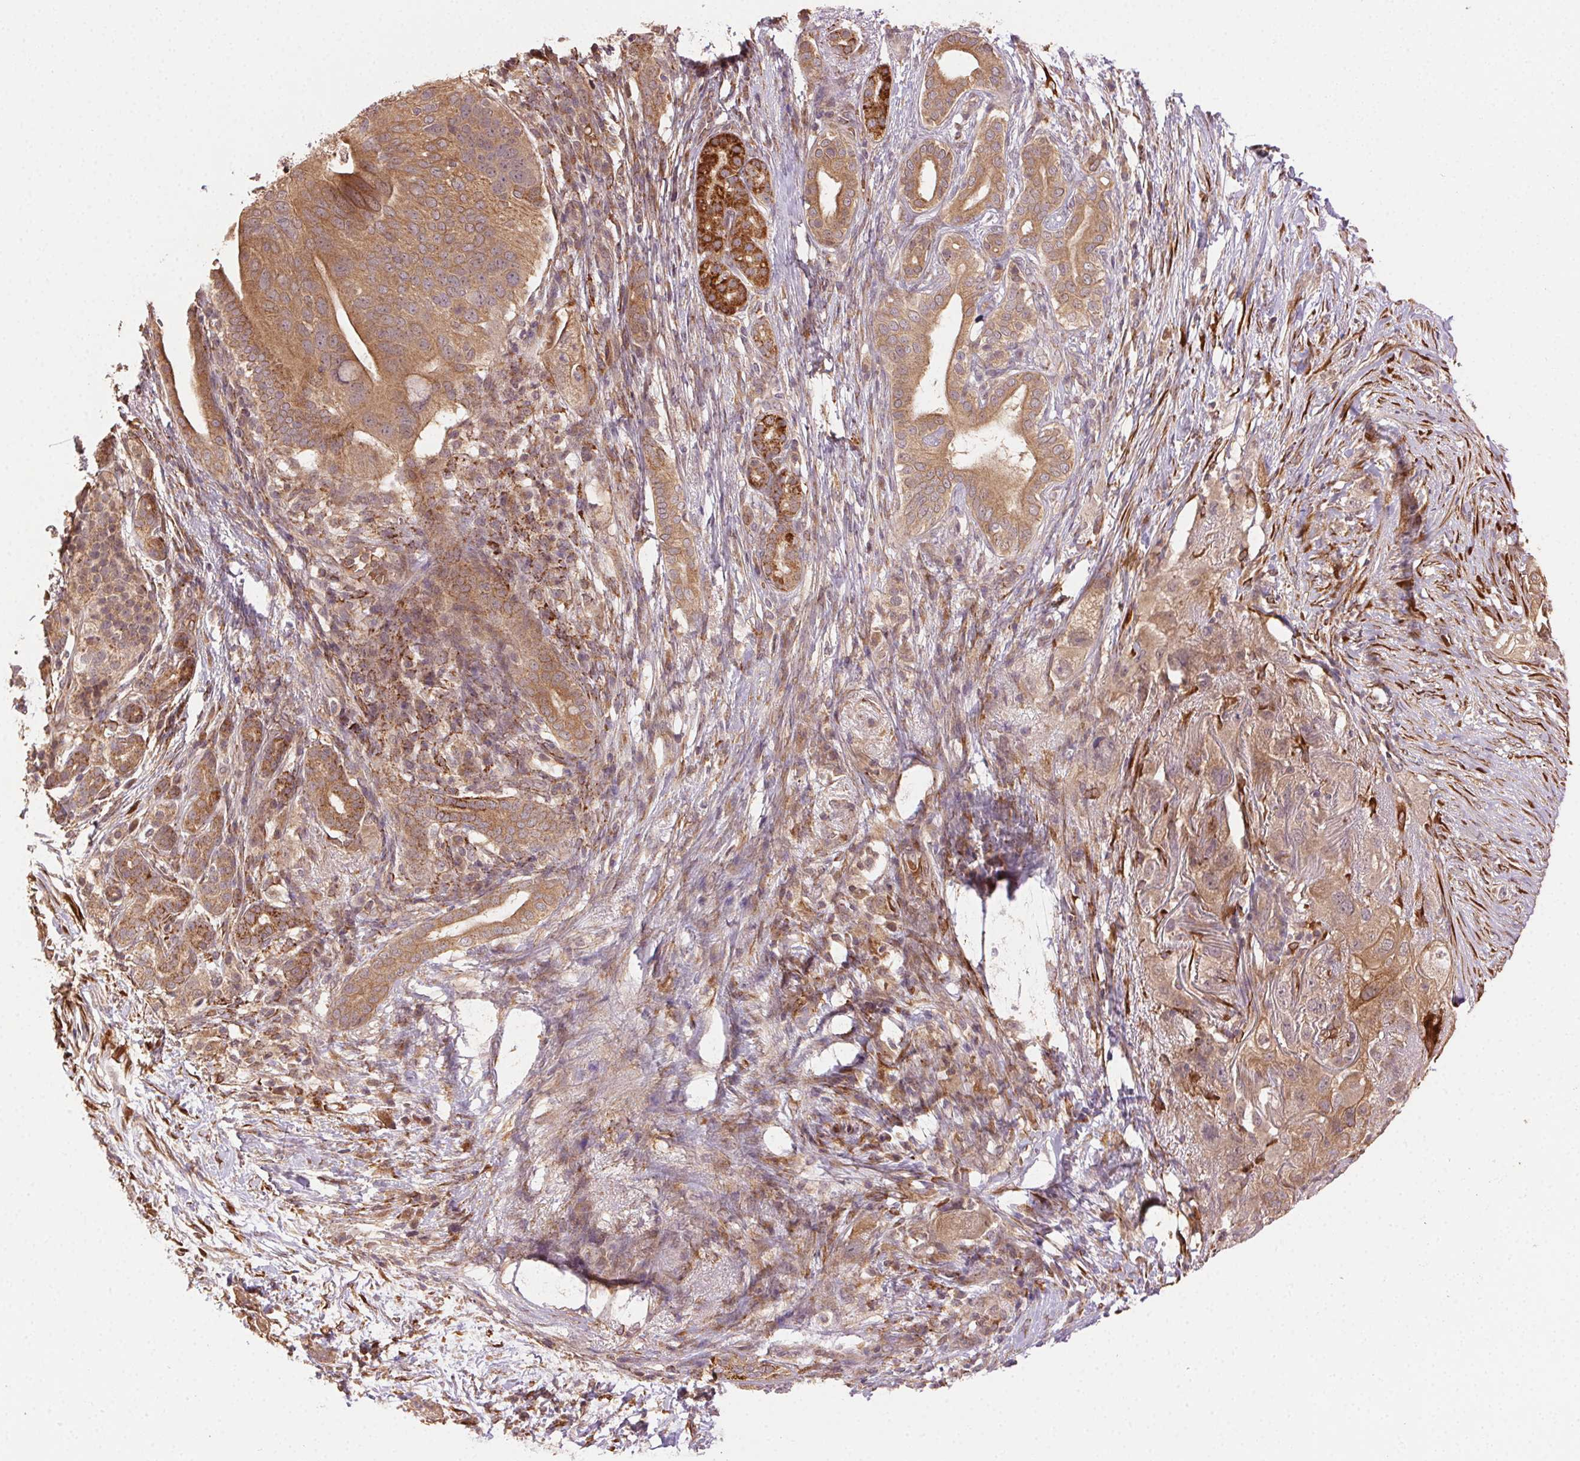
{"staining": {"intensity": "moderate", "quantity": ">75%", "location": "cytoplasmic/membranous"}, "tissue": "pancreatic cancer", "cell_type": "Tumor cells", "image_type": "cancer", "snomed": [{"axis": "morphology", "description": "Adenocarcinoma, NOS"}, {"axis": "topography", "description": "Pancreas"}], "caption": "IHC (DAB (3,3'-diaminobenzidine)) staining of human pancreatic adenocarcinoma shows moderate cytoplasmic/membranous protein expression in about >75% of tumor cells. The staining is performed using DAB brown chromogen to label protein expression. The nuclei are counter-stained blue using hematoxylin.", "gene": "KLHL15", "patient": {"sex": "female", "age": 72}}